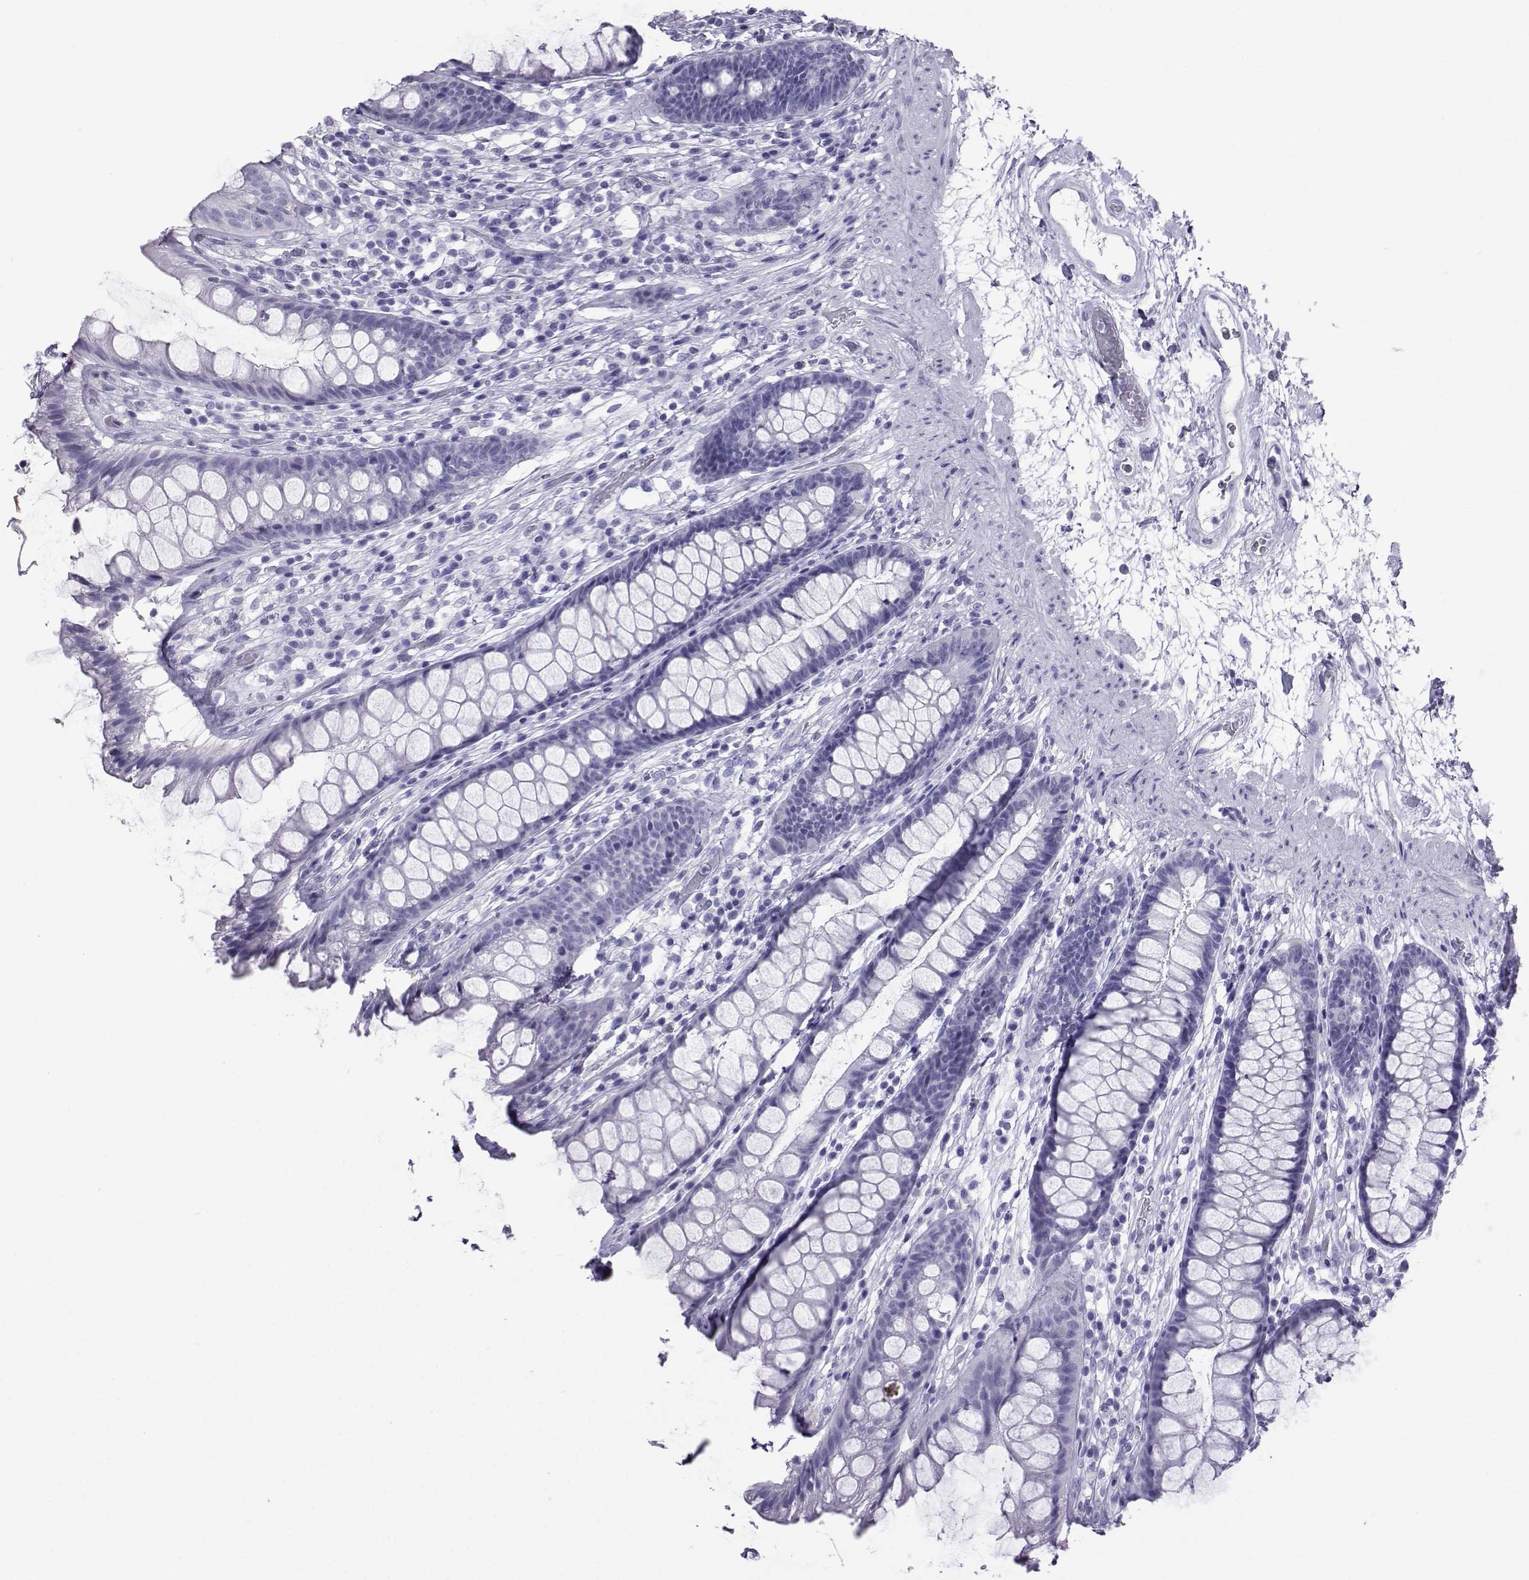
{"staining": {"intensity": "negative", "quantity": "none", "location": "none"}, "tissue": "rectum", "cell_type": "Glandular cells", "image_type": "normal", "snomed": [{"axis": "morphology", "description": "Normal tissue, NOS"}, {"axis": "topography", "description": "Rectum"}], "caption": "A high-resolution micrograph shows IHC staining of normal rectum, which shows no significant staining in glandular cells.", "gene": "LORICRIN", "patient": {"sex": "male", "age": 72}}